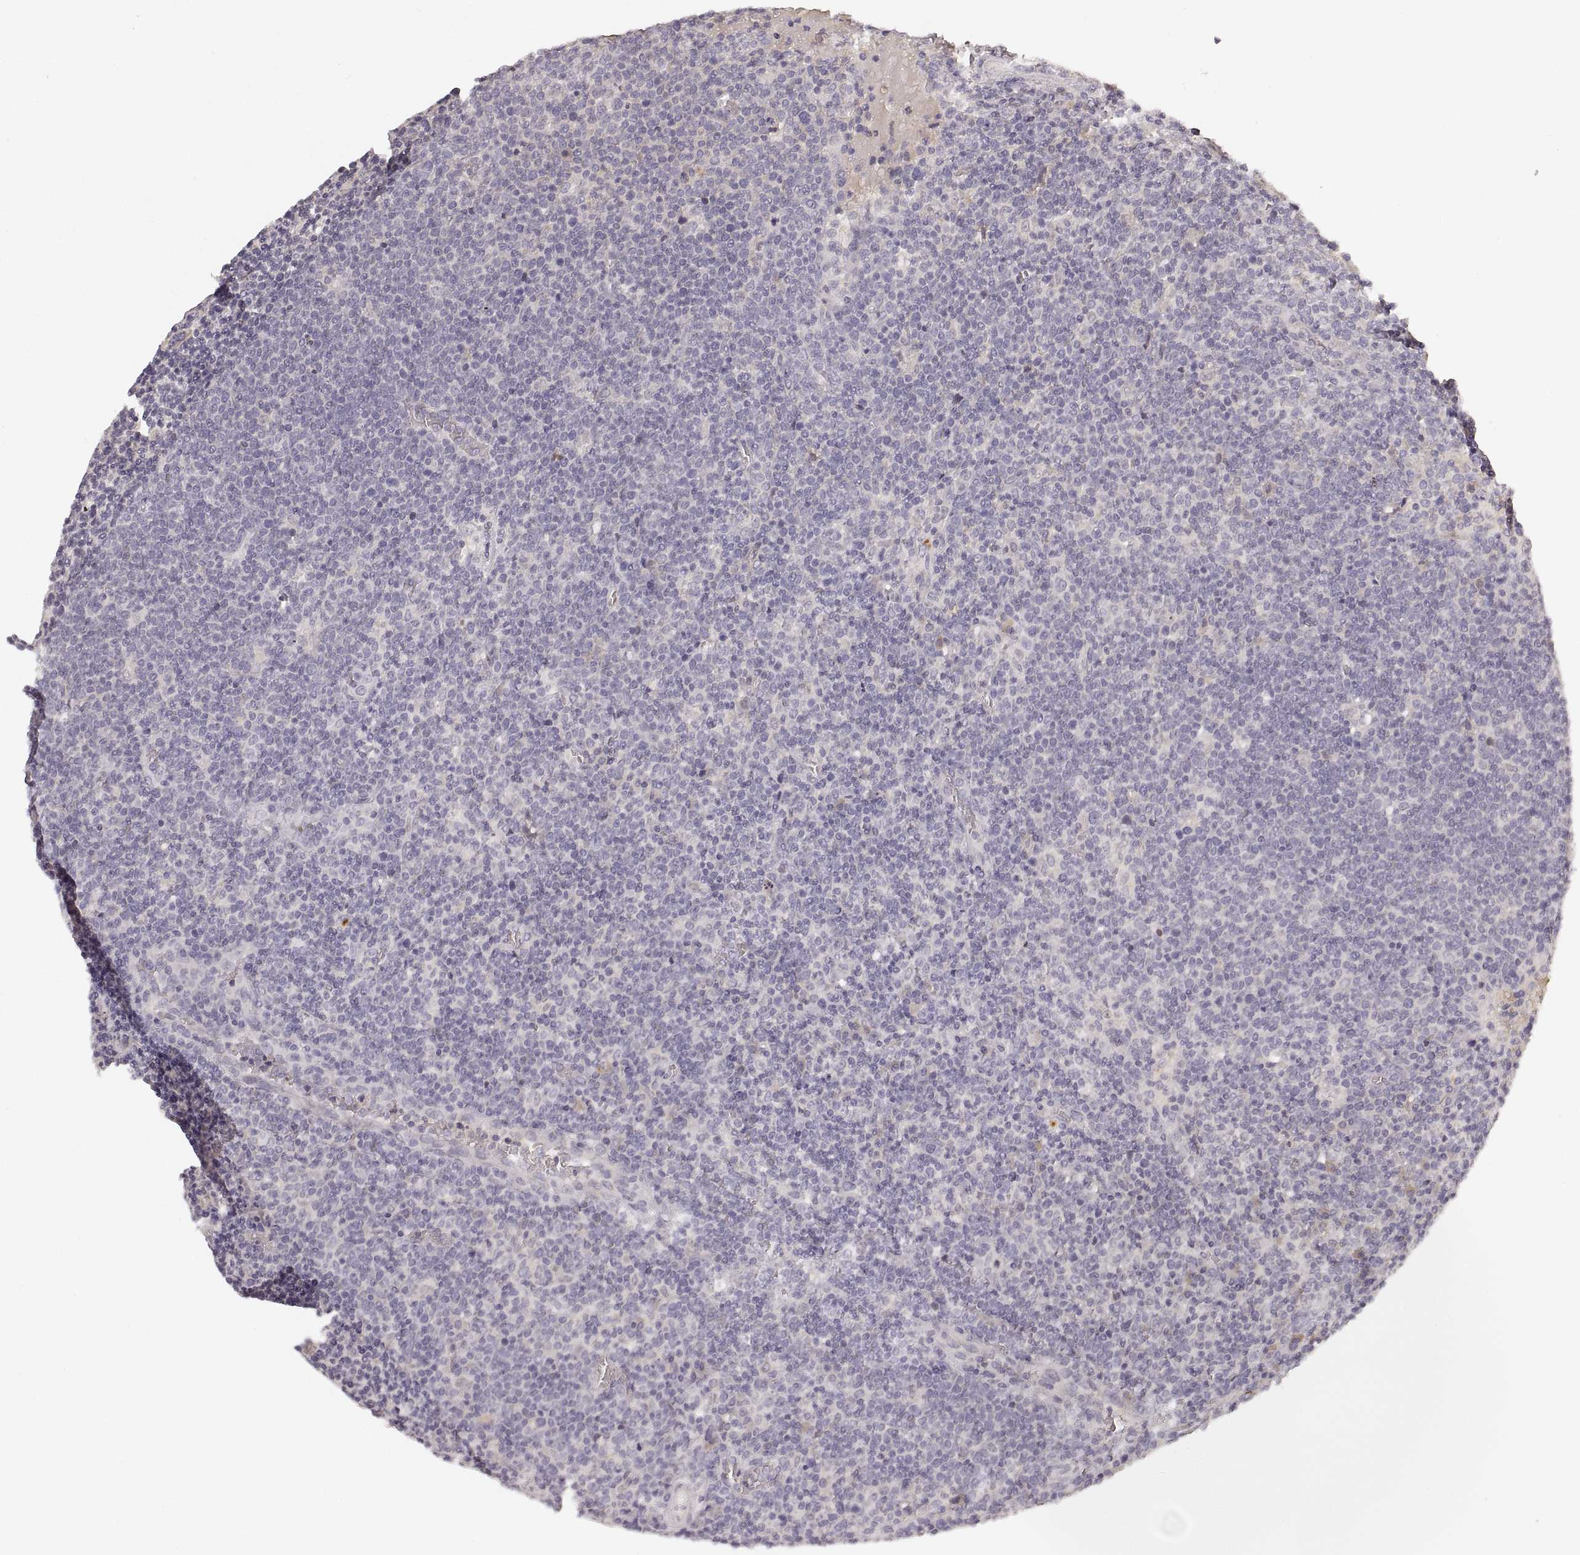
{"staining": {"intensity": "negative", "quantity": "none", "location": "none"}, "tissue": "lymphoma", "cell_type": "Tumor cells", "image_type": "cancer", "snomed": [{"axis": "morphology", "description": "Malignant lymphoma, non-Hodgkin's type, High grade"}, {"axis": "topography", "description": "Lymph node"}], "caption": "Lymphoma stained for a protein using immunohistochemistry shows no staining tumor cells.", "gene": "RUNDC3A", "patient": {"sex": "male", "age": 61}}